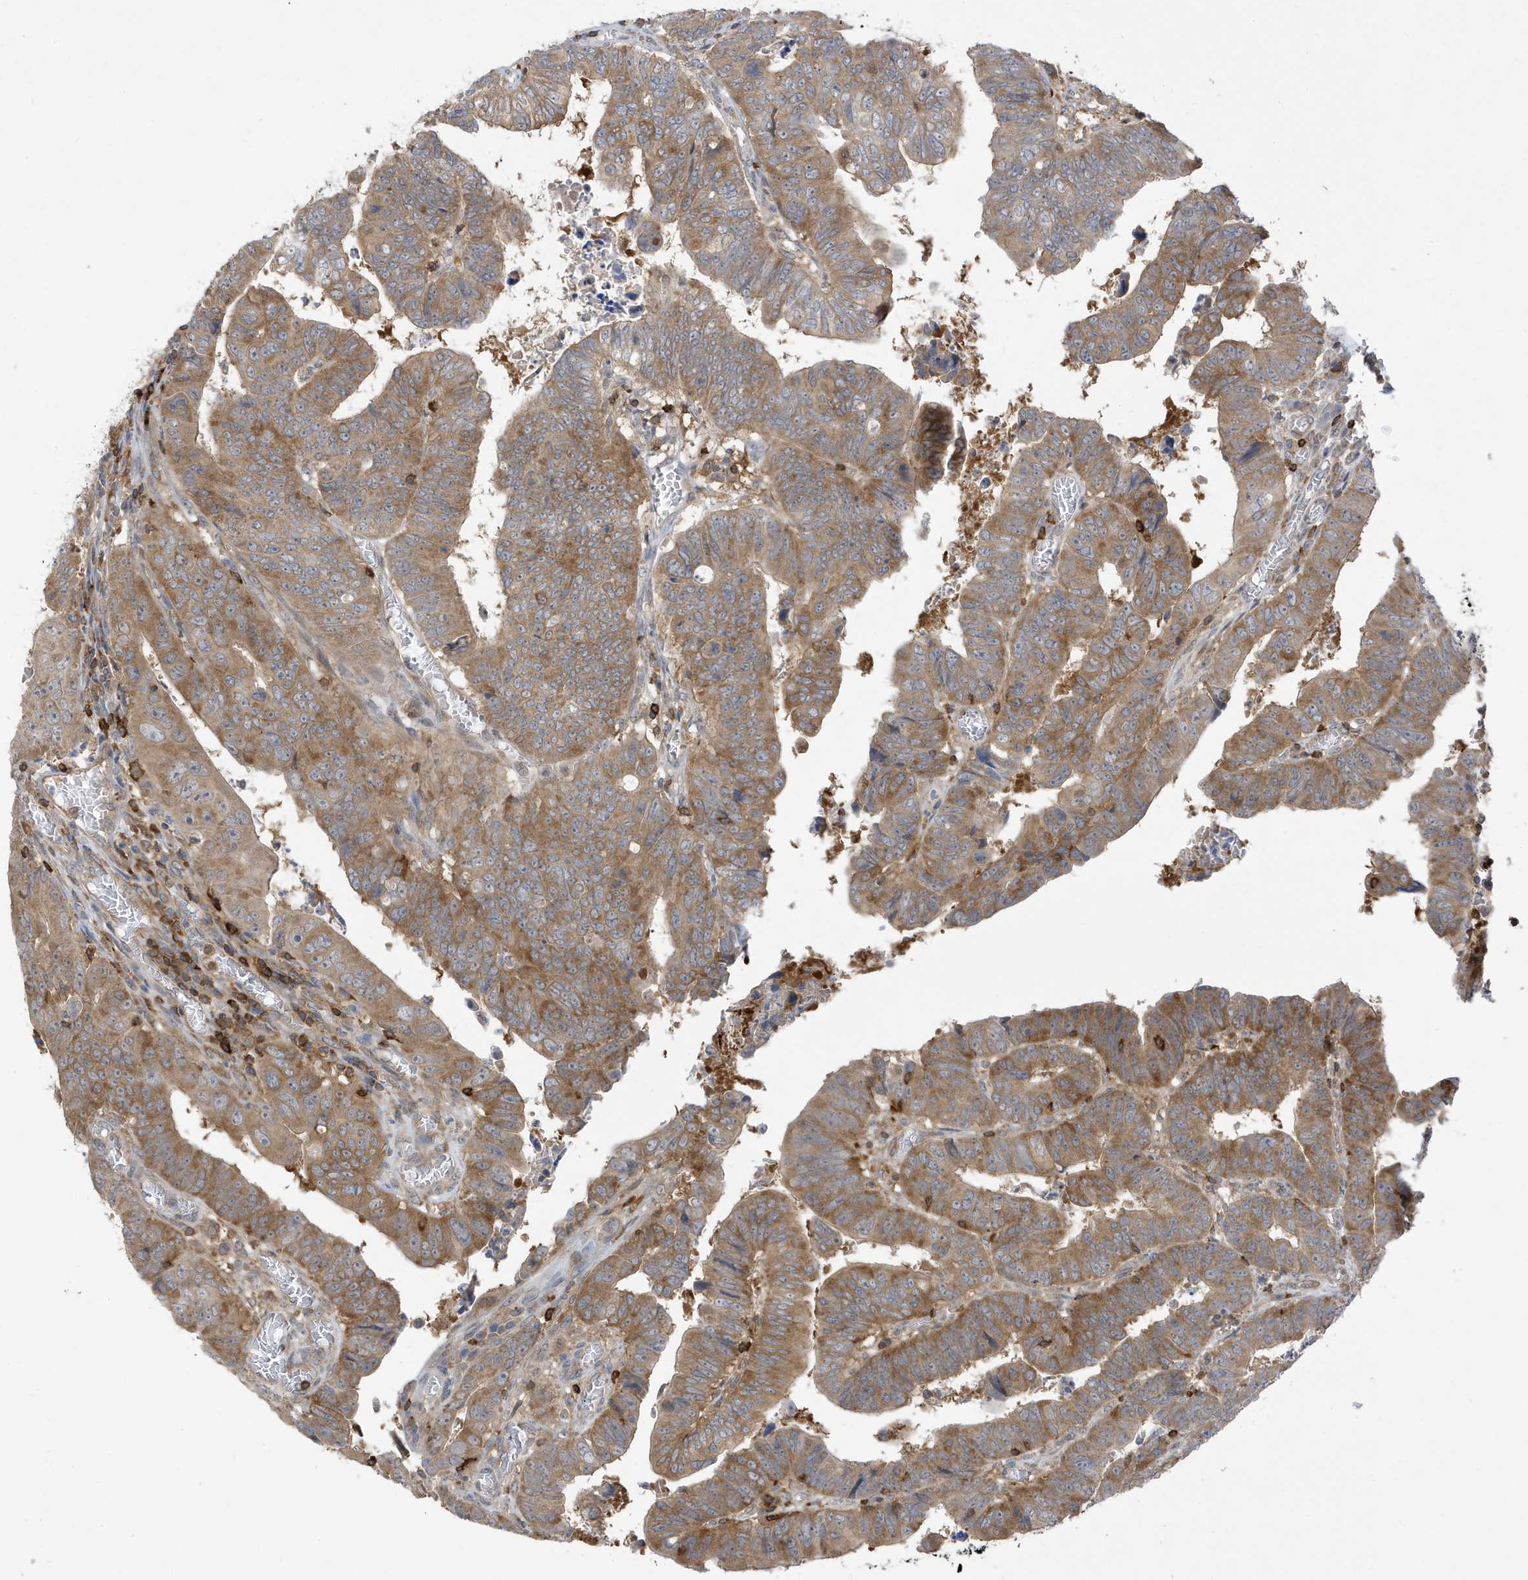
{"staining": {"intensity": "moderate", "quantity": ">75%", "location": "cytoplasmic/membranous"}, "tissue": "colorectal cancer", "cell_type": "Tumor cells", "image_type": "cancer", "snomed": [{"axis": "morphology", "description": "Normal tissue, NOS"}, {"axis": "morphology", "description": "Adenocarcinoma, NOS"}, {"axis": "topography", "description": "Rectum"}], "caption": "A medium amount of moderate cytoplasmic/membranous expression is appreciated in about >75% of tumor cells in colorectal adenocarcinoma tissue. (Brightfield microscopy of DAB IHC at high magnification).", "gene": "PHACTR2", "patient": {"sex": "female", "age": 65}}